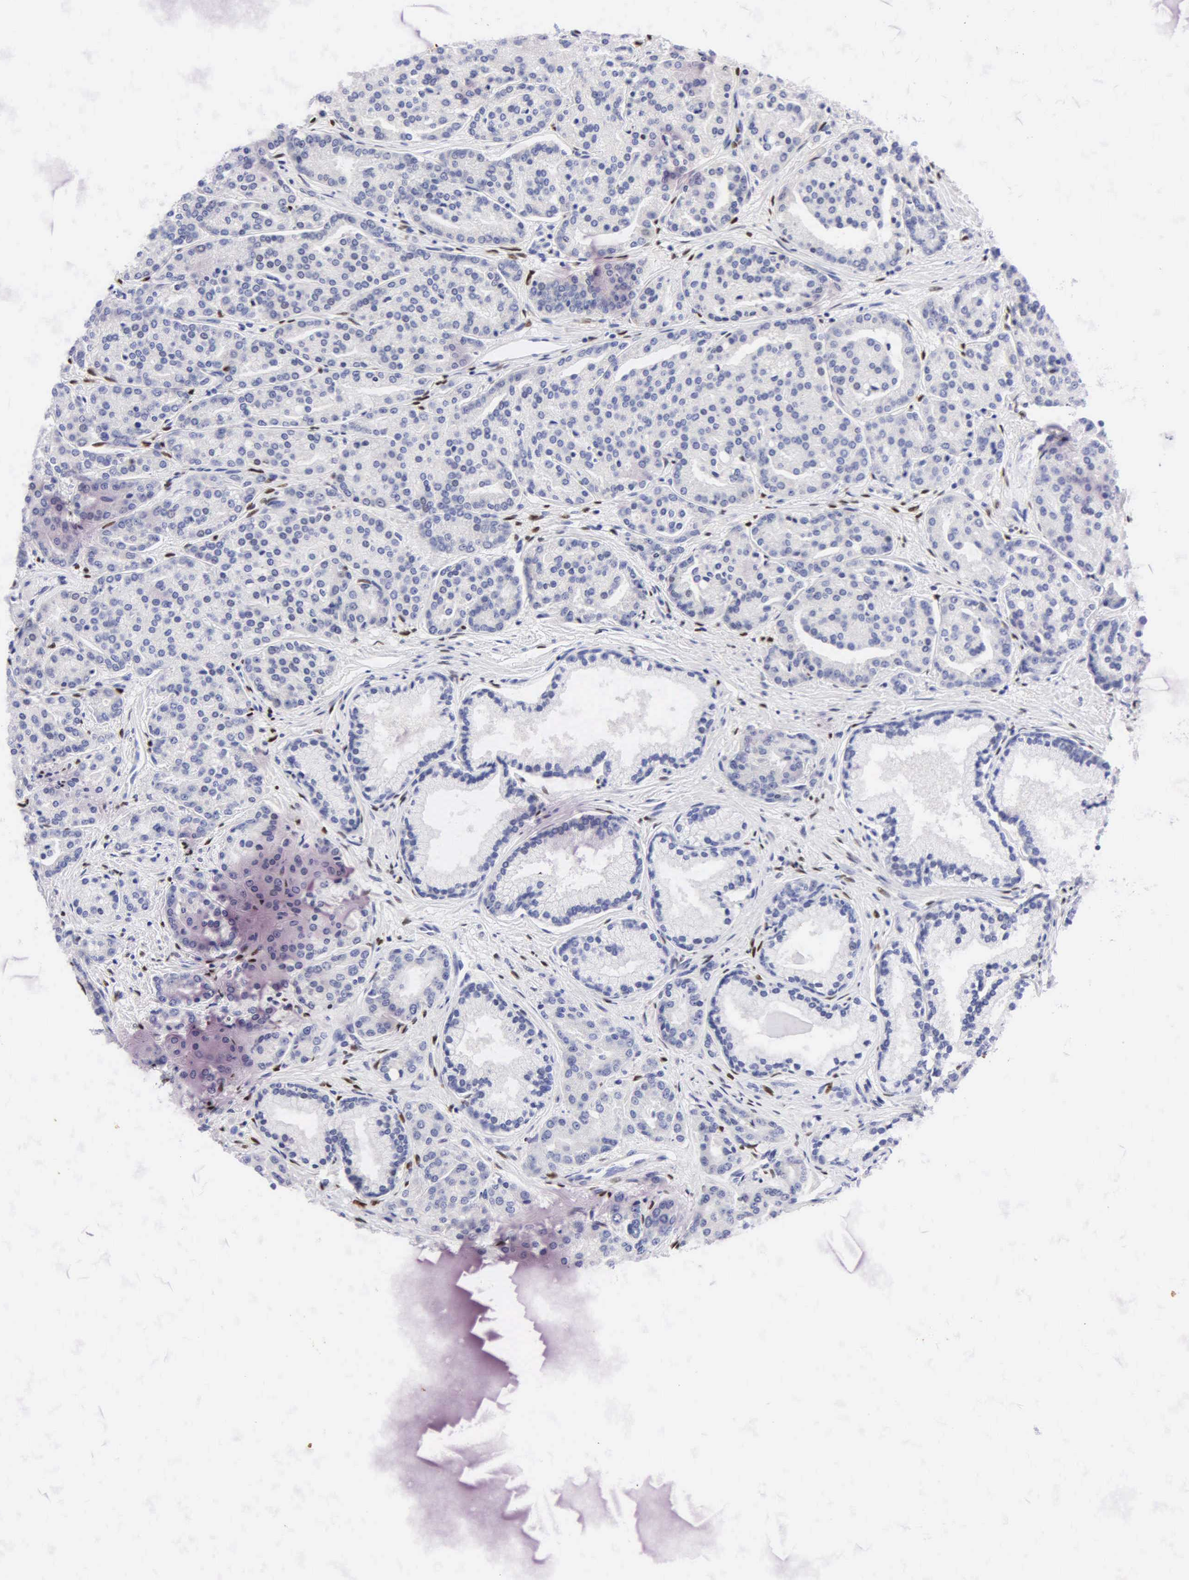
{"staining": {"intensity": "negative", "quantity": "none", "location": "none"}, "tissue": "prostate cancer", "cell_type": "Tumor cells", "image_type": "cancer", "snomed": [{"axis": "morphology", "description": "Adenocarcinoma, High grade"}, {"axis": "topography", "description": "Prostate"}], "caption": "IHC of prostate adenocarcinoma (high-grade) demonstrates no positivity in tumor cells.", "gene": "PGR", "patient": {"sex": "male", "age": 64}}